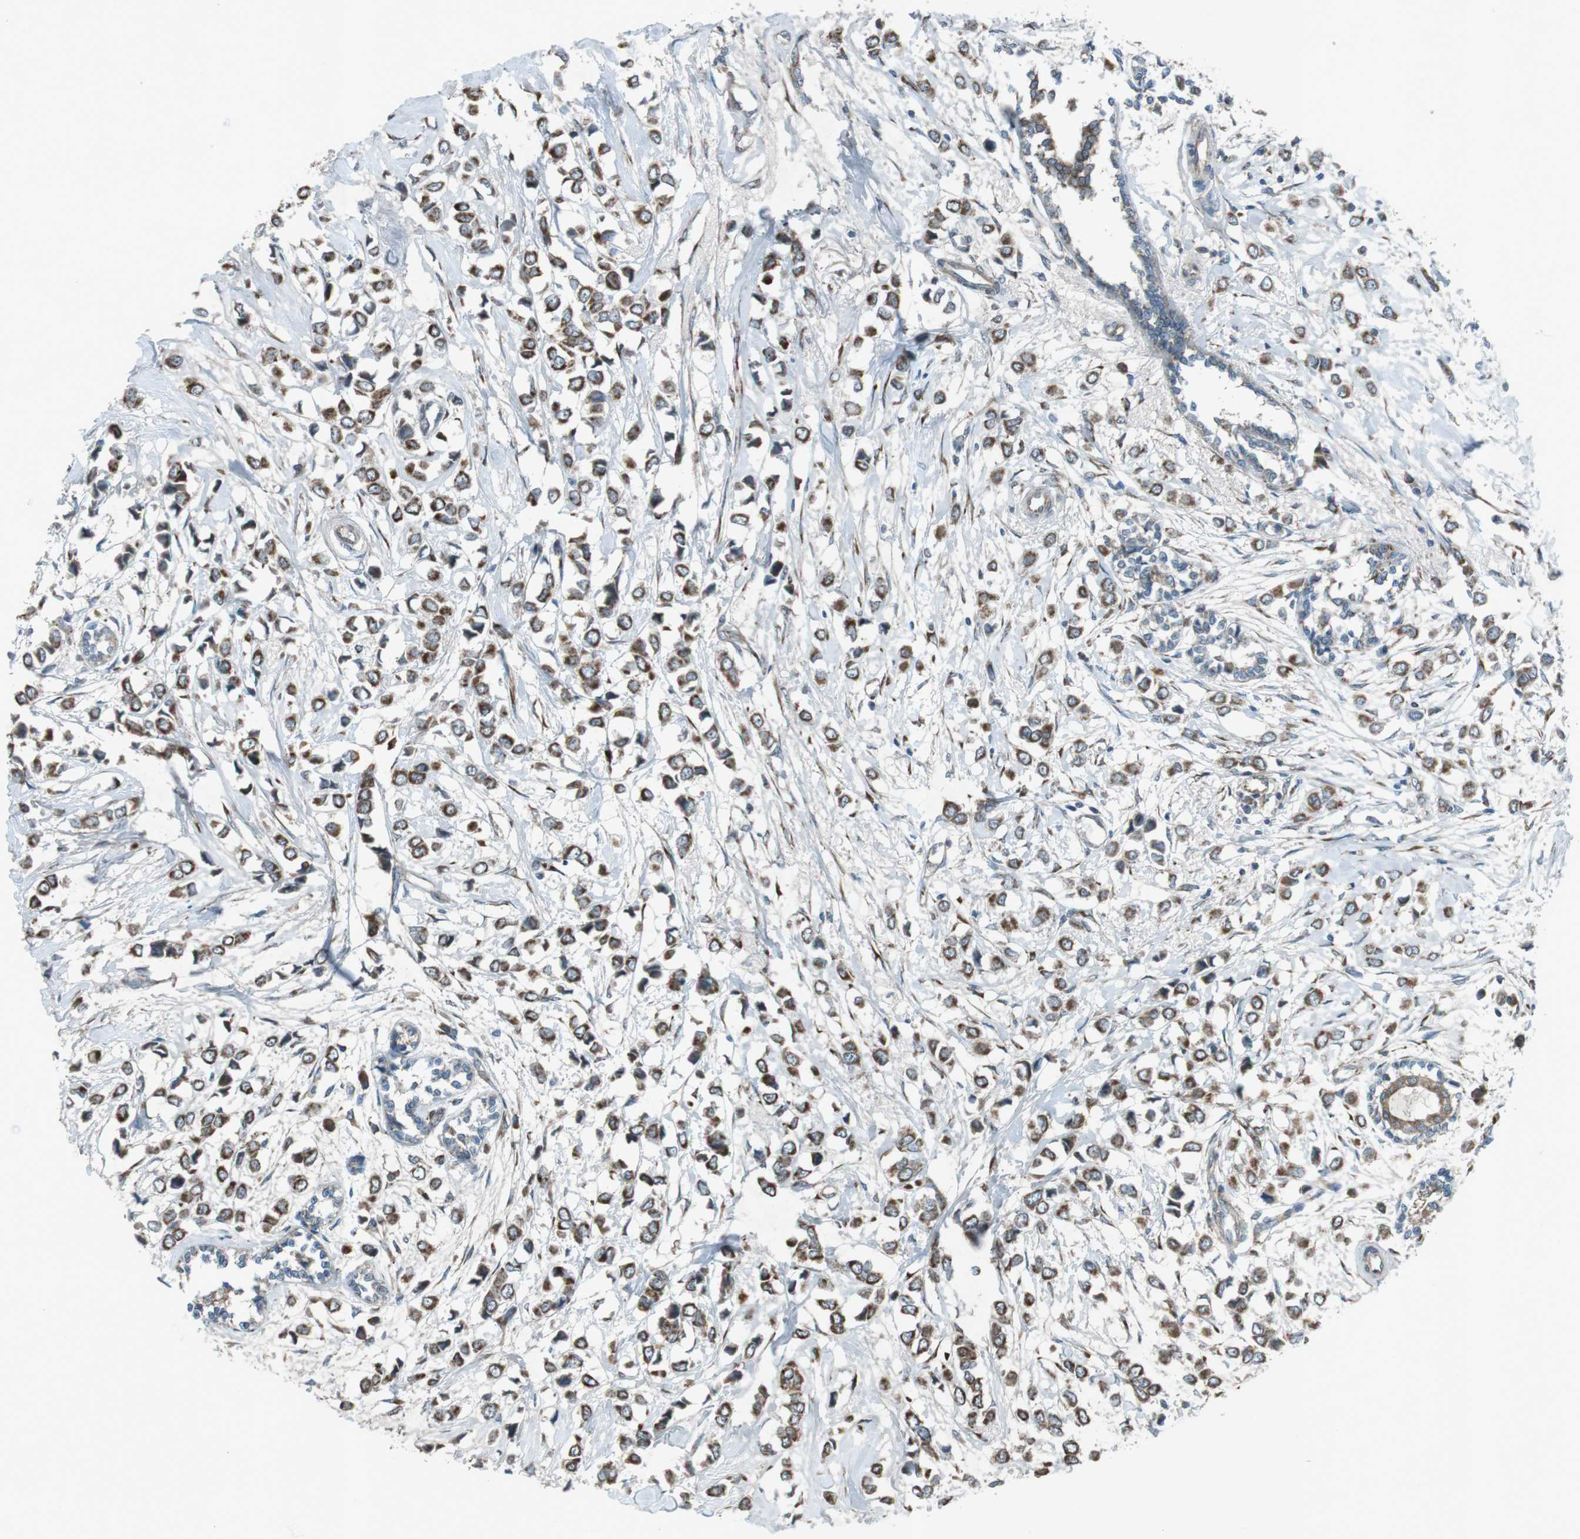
{"staining": {"intensity": "moderate", "quantity": ">75%", "location": "cytoplasmic/membranous"}, "tissue": "breast cancer", "cell_type": "Tumor cells", "image_type": "cancer", "snomed": [{"axis": "morphology", "description": "Lobular carcinoma"}, {"axis": "topography", "description": "Breast"}], "caption": "Breast lobular carcinoma tissue displays moderate cytoplasmic/membranous expression in about >75% of tumor cells", "gene": "SLC41A1", "patient": {"sex": "female", "age": 51}}